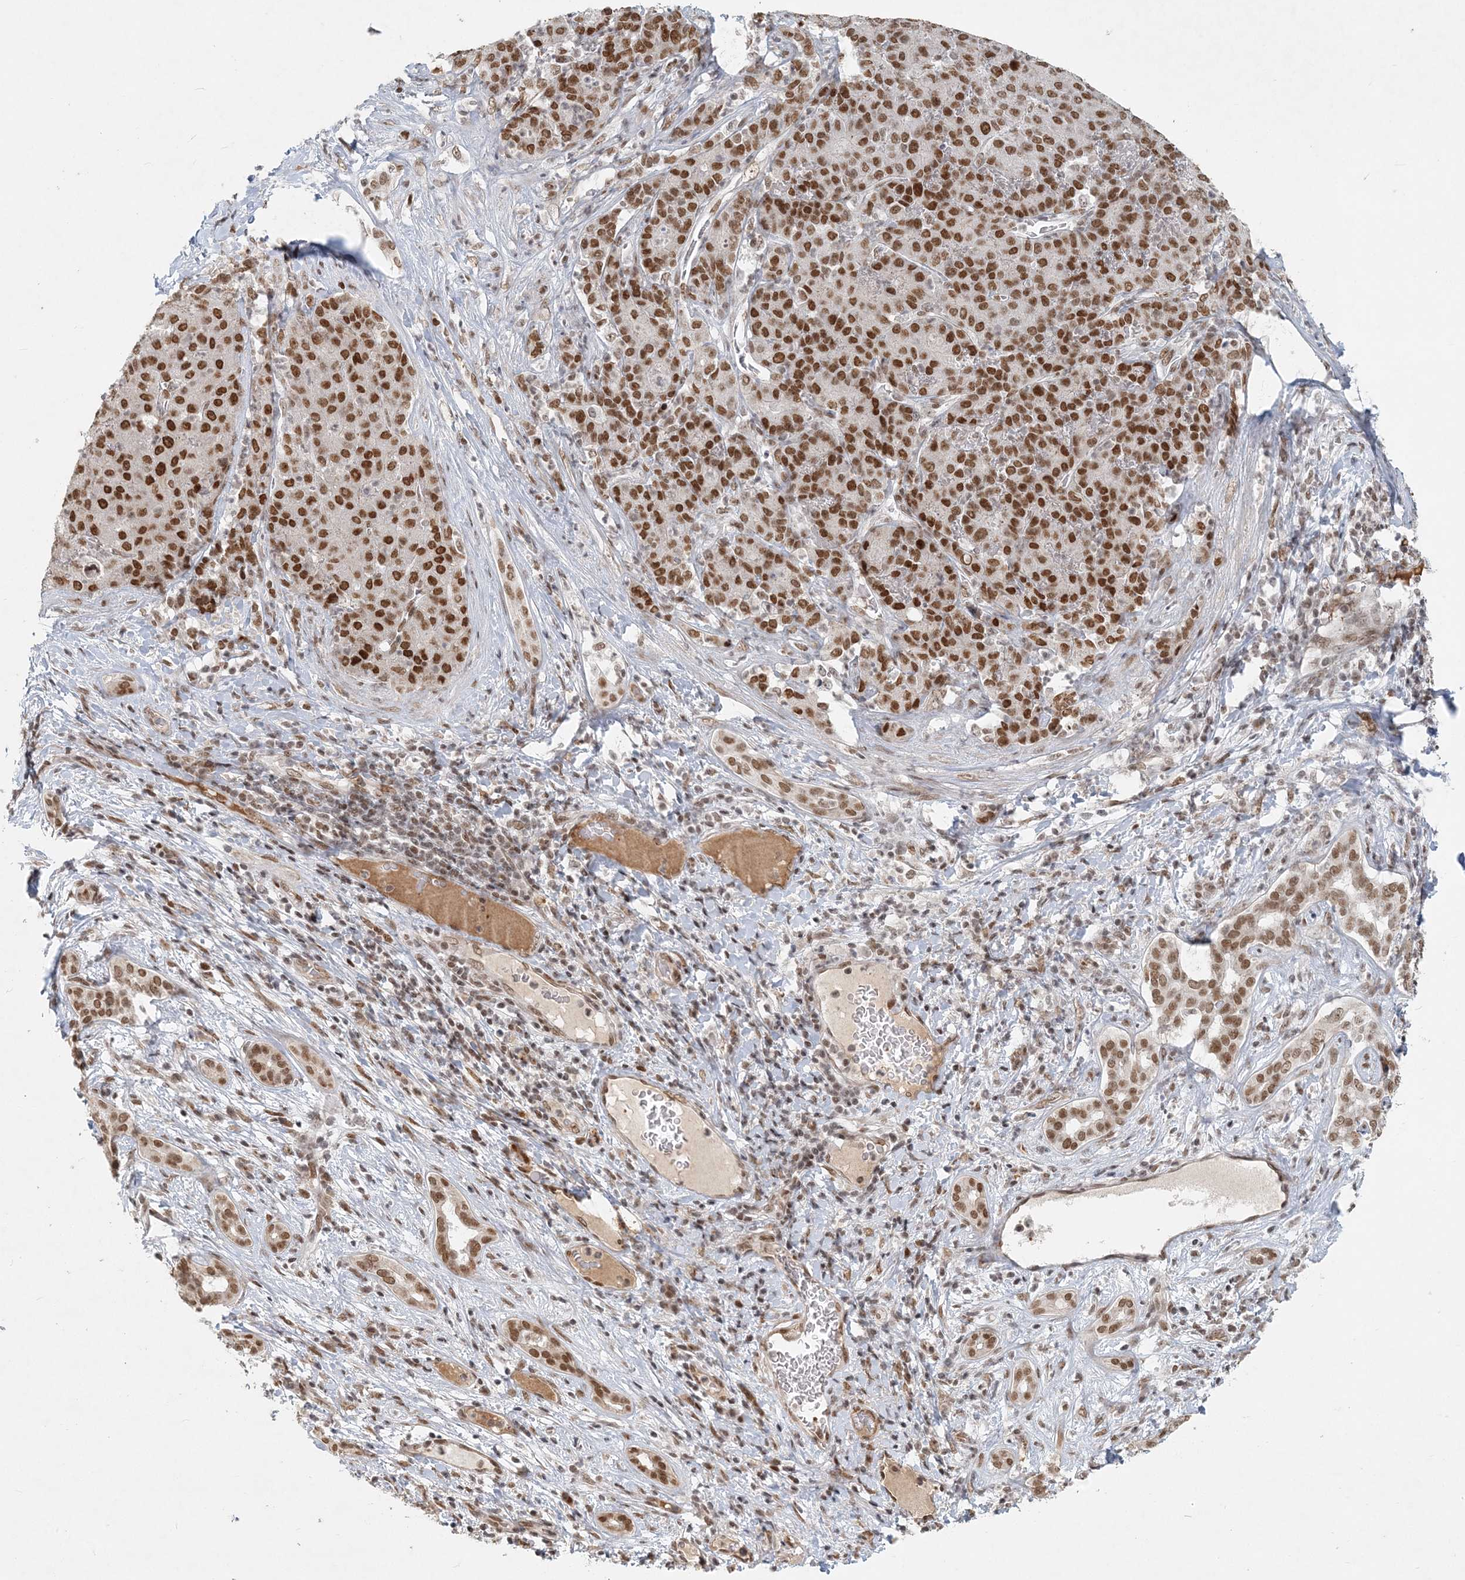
{"staining": {"intensity": "strong", "quantity": ">75%", "location": "nuclear"}, "tissue": "liver cancer", "cell_type": "Tumor cells", "image_type": "cancer", "snomed": [{"axis": "morphology", "description": "Carcinoma, Hepatocellular, NOS"}, {"axis": "topography", "description": "Liver"}], "caption": "High-magnification brightfield microscopy of hepatocellular carcinoma (liver) stained with DAB (3,3'-diaminobenzidine) (brown) and counterstained with hematoxylin (blue). tumor cells exhibit strong nuclear staining is appreciated in about>75% of cells.", "gene": "BAZ1B", "patient": {"sex": "male", "age": 65}}